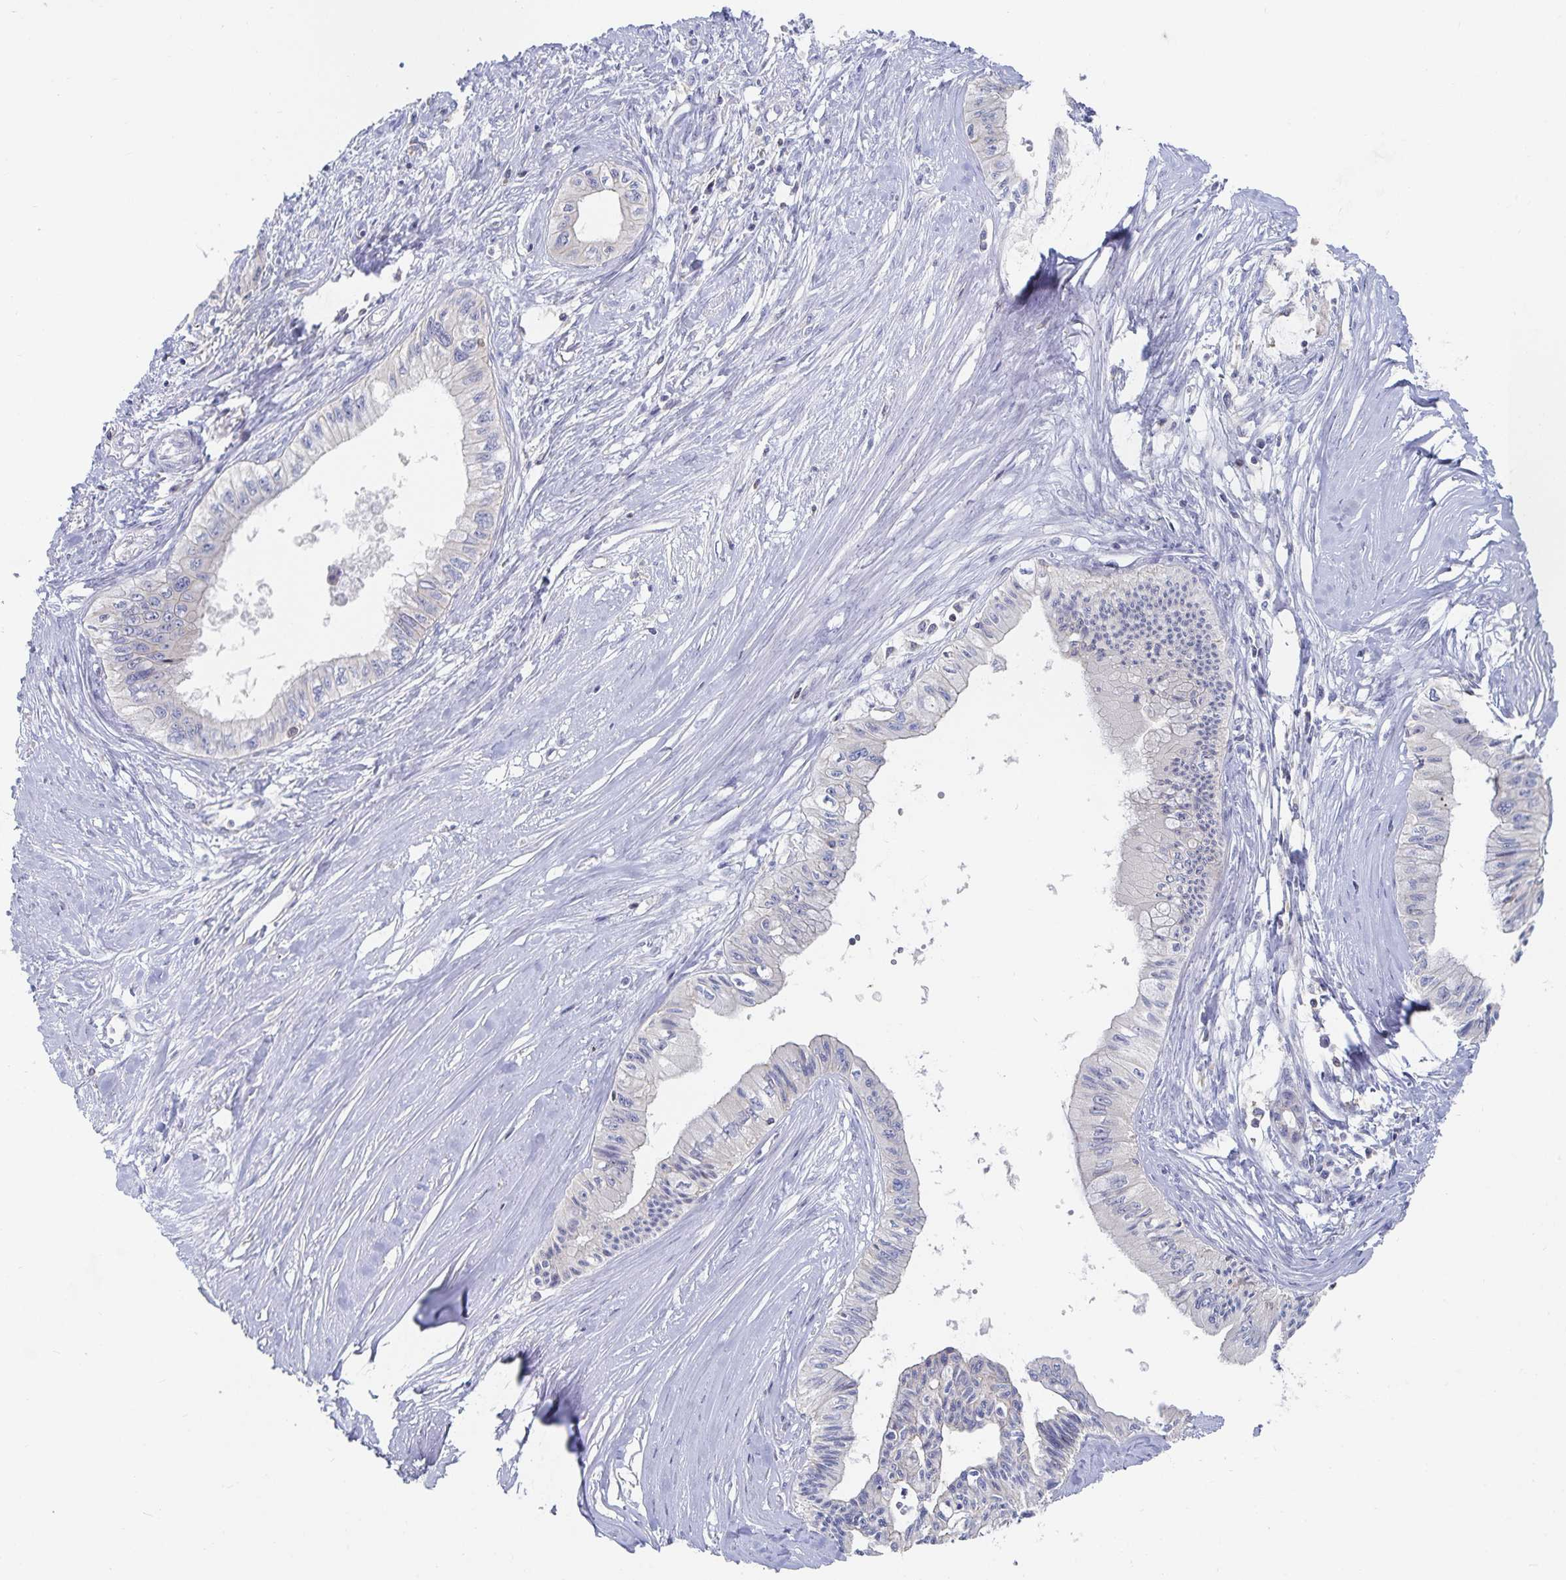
{"staining": {"intensity": "negative", "quantity": "none", "location": "none"}, "tissue": "pancreatic cancer", "cell_type": "Tumor cells", "image_type": "cancer", "snomed": [{"axis": "morphology", "description": "Adenocarcinoma, NOS"}, {"axis": "topography", "description": "Pancreas"}], "caption": "Immunohistochemistry (IHC) histopathology image of neoplastic tissue: human adenocarcinoma (pancreatic) stained with DAB demonstrates no significant protein expression in tumor cells. Brightfield microscopy of IHC stained with DAB (3,3'-diaminobenzidine) (brown) and hematoxylin (blue), captured at high magnification.", "gene": "PIK3CD", "patient": {"sex": "male", "age": 71}}